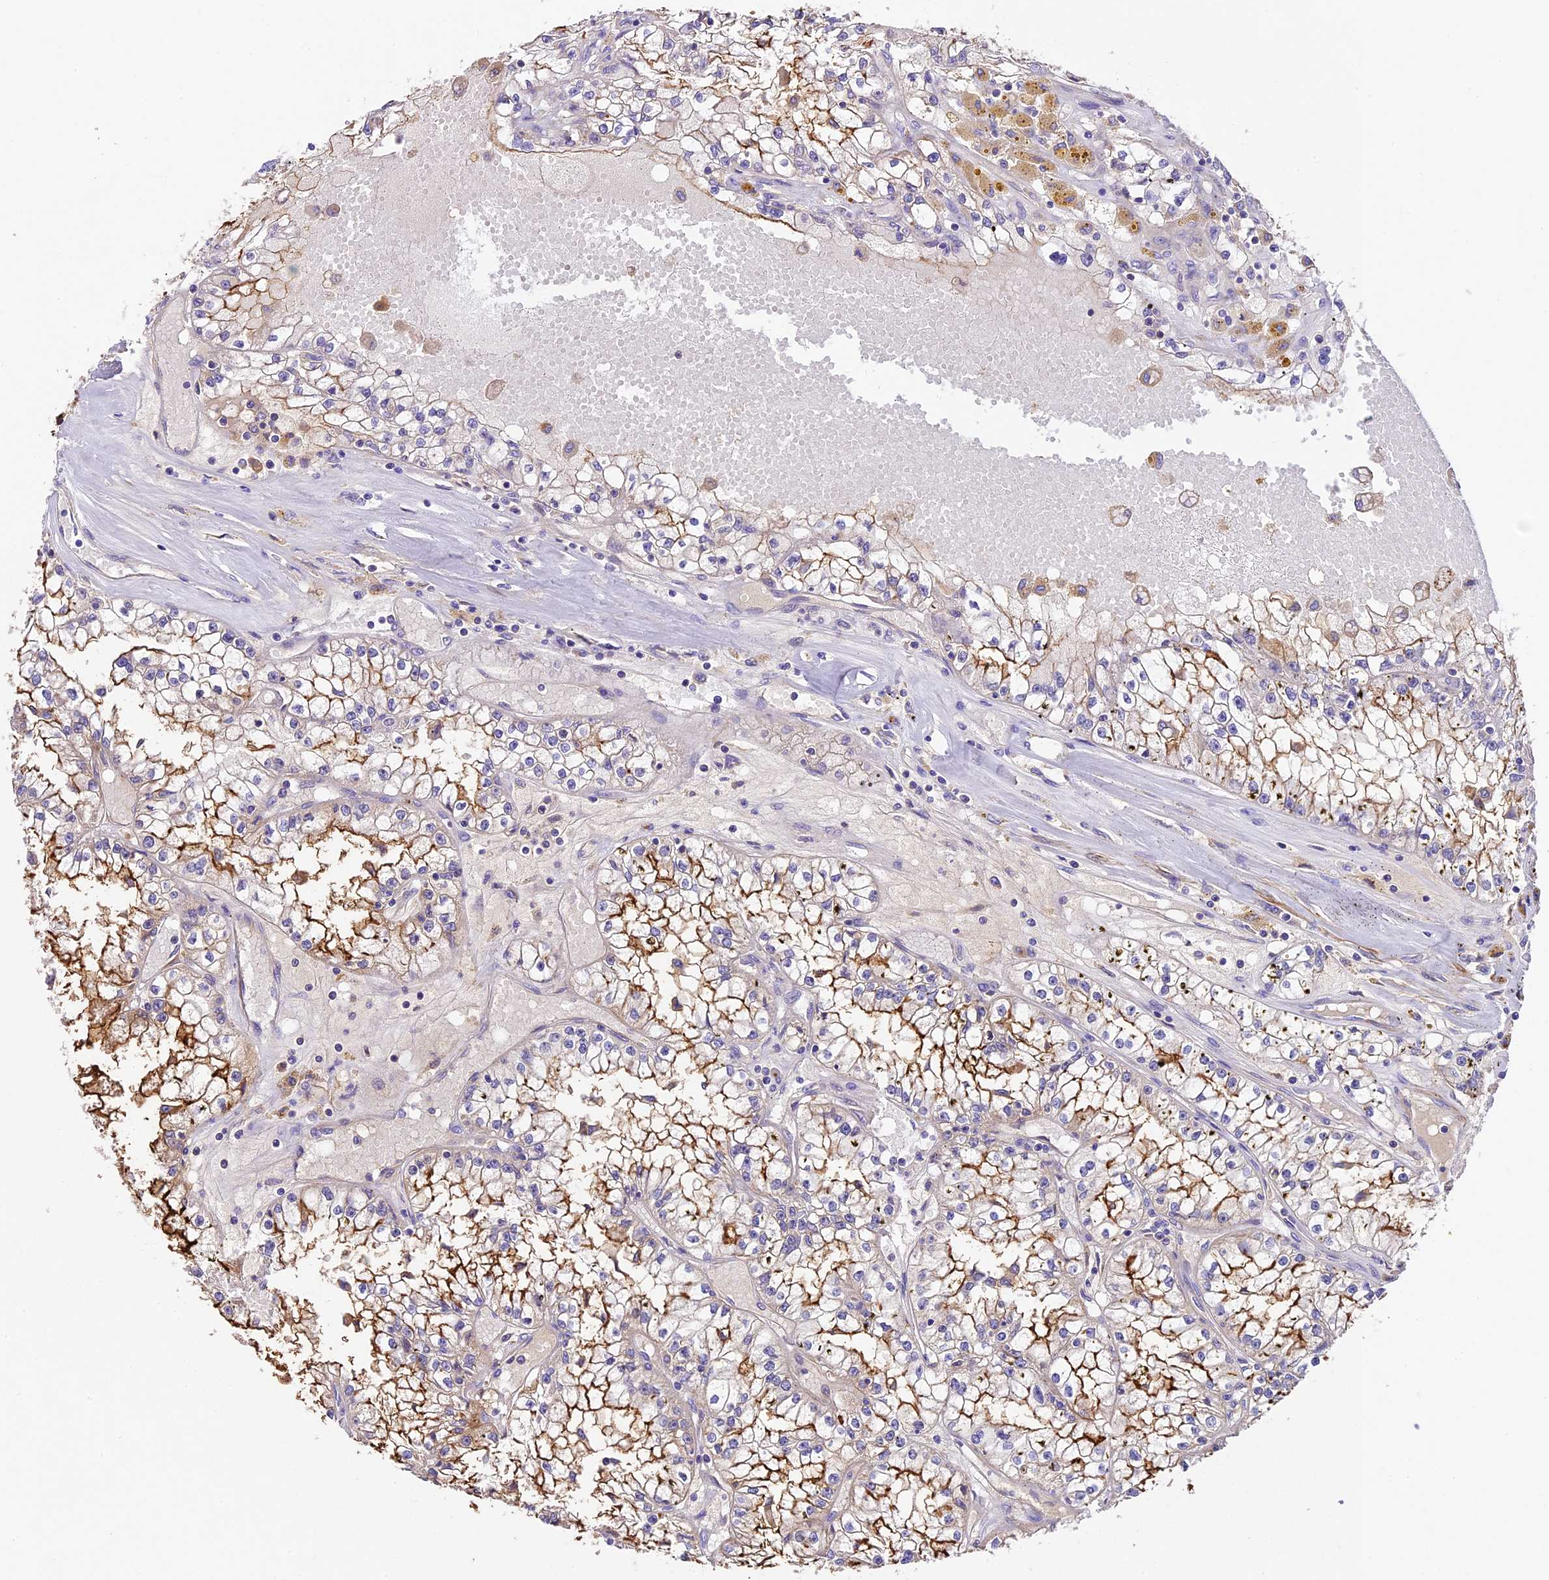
{"staining": {"intensity": "moderate", "quantity": "25%-75%", "location": "cytoplasmic/membranous"}, "tissue": "renal cancer", "cell_type": "Tumor cells", "image_type": "cancer", "snomed": [{"axis": "morphology", "description": "Adenocarcinoma, NOS"}, {"axis": "topography", "description": "Kidney"}], "caption": "There is medium levels of moderate cytoplasmic/membranous expression in tumor cells of renal cancer, as demonstrated by immunohistochemical staining (brown color).", "gene": "TBC1D1", "patient": {"sex": "male", "age": 56}}